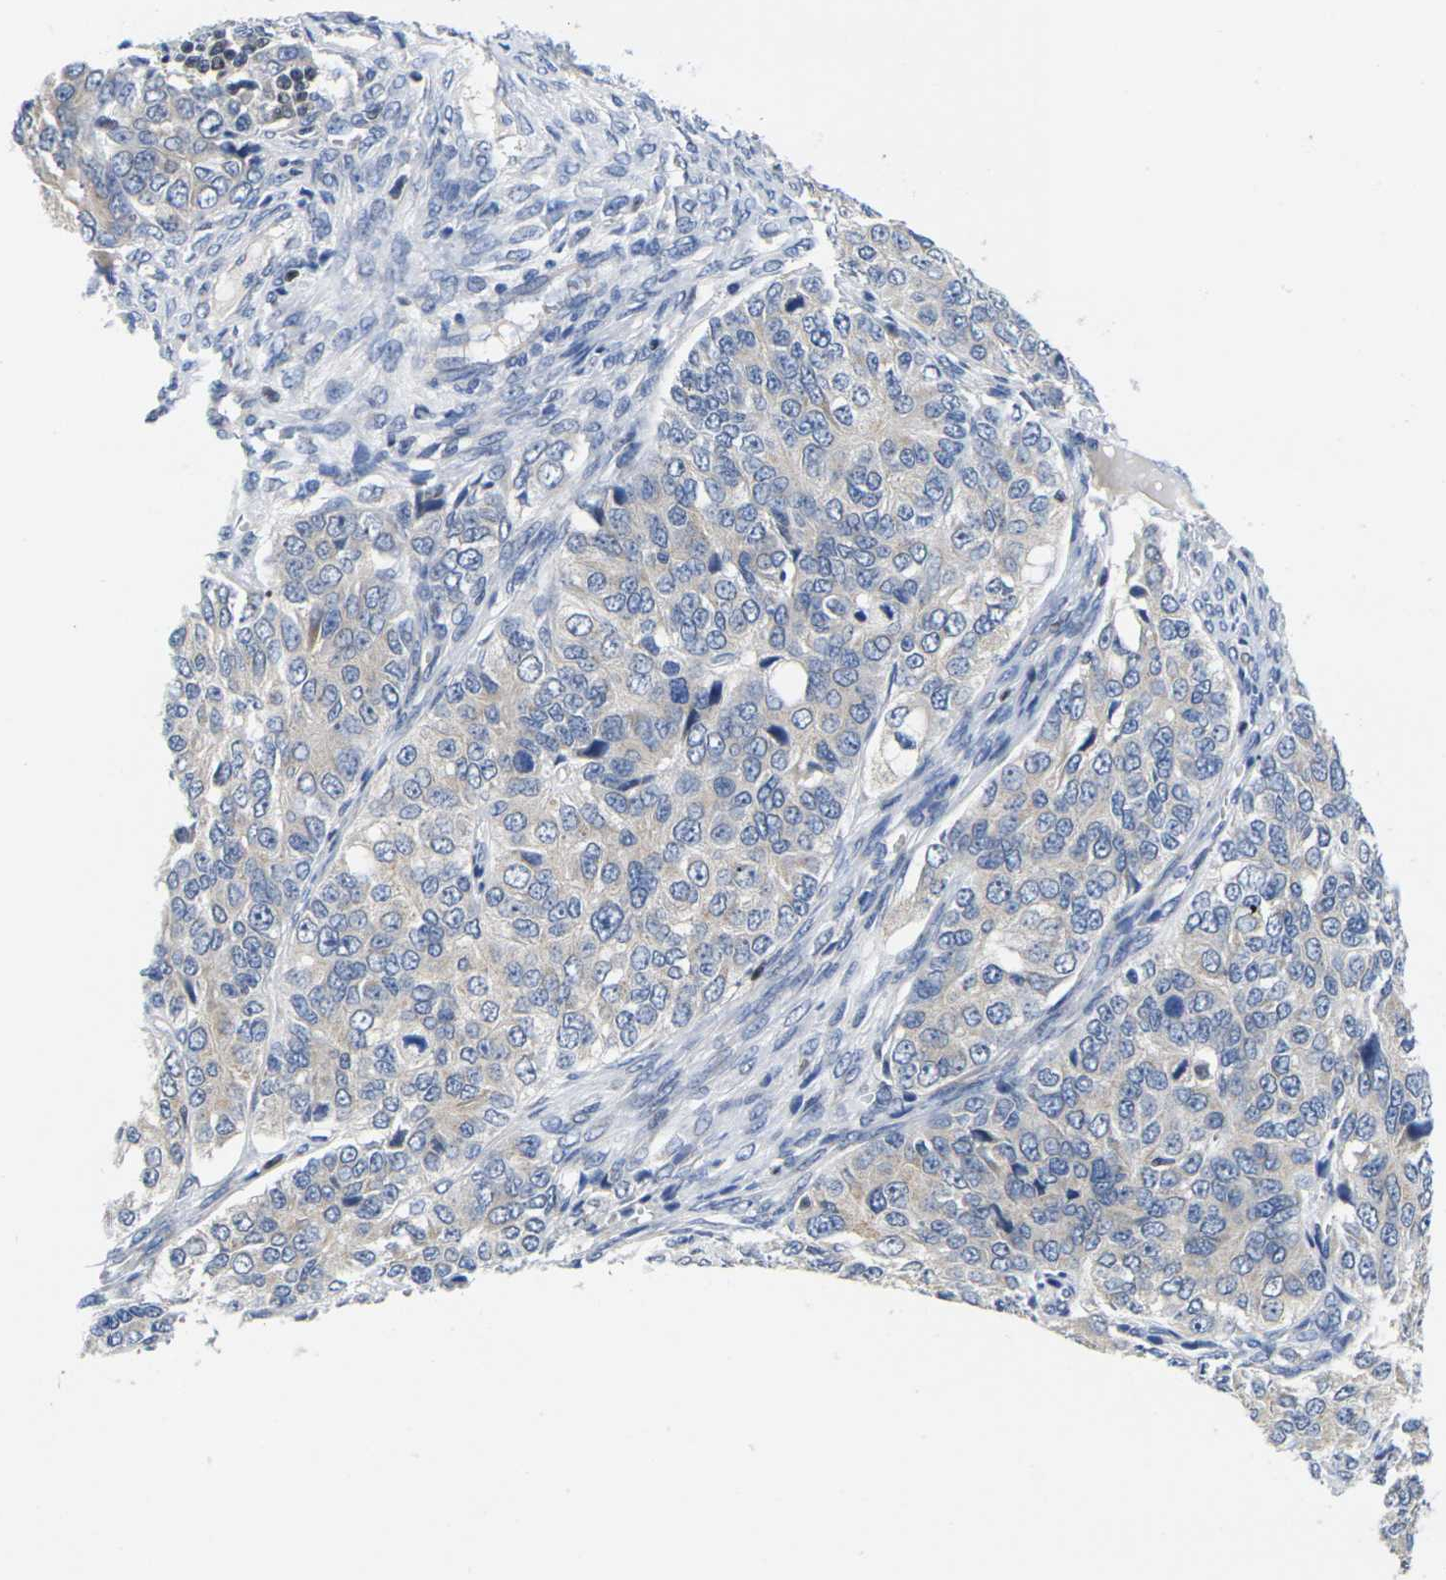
{"staining": {"intensity": "negative", "quantity": "none", "location": "none"}, "tissue": "ovarian cancer", "cell_type": "Tumor cells", "image_type": "cancer", "snomed": [{"axis": "morphology", "description": "Carcinoma, endometroid"}, {"axis": "topography", "description": "Ovary"}], "caption": "High magnification brightfield microscopy of ovarian cancer (endometroid carcinoma) stained with DAB (brown) and counterstained with hematoxylin (blue): tumor cells show no significant staining.", "gene": "IKZF1", "patient": {"sex": "female", "age": 51}}